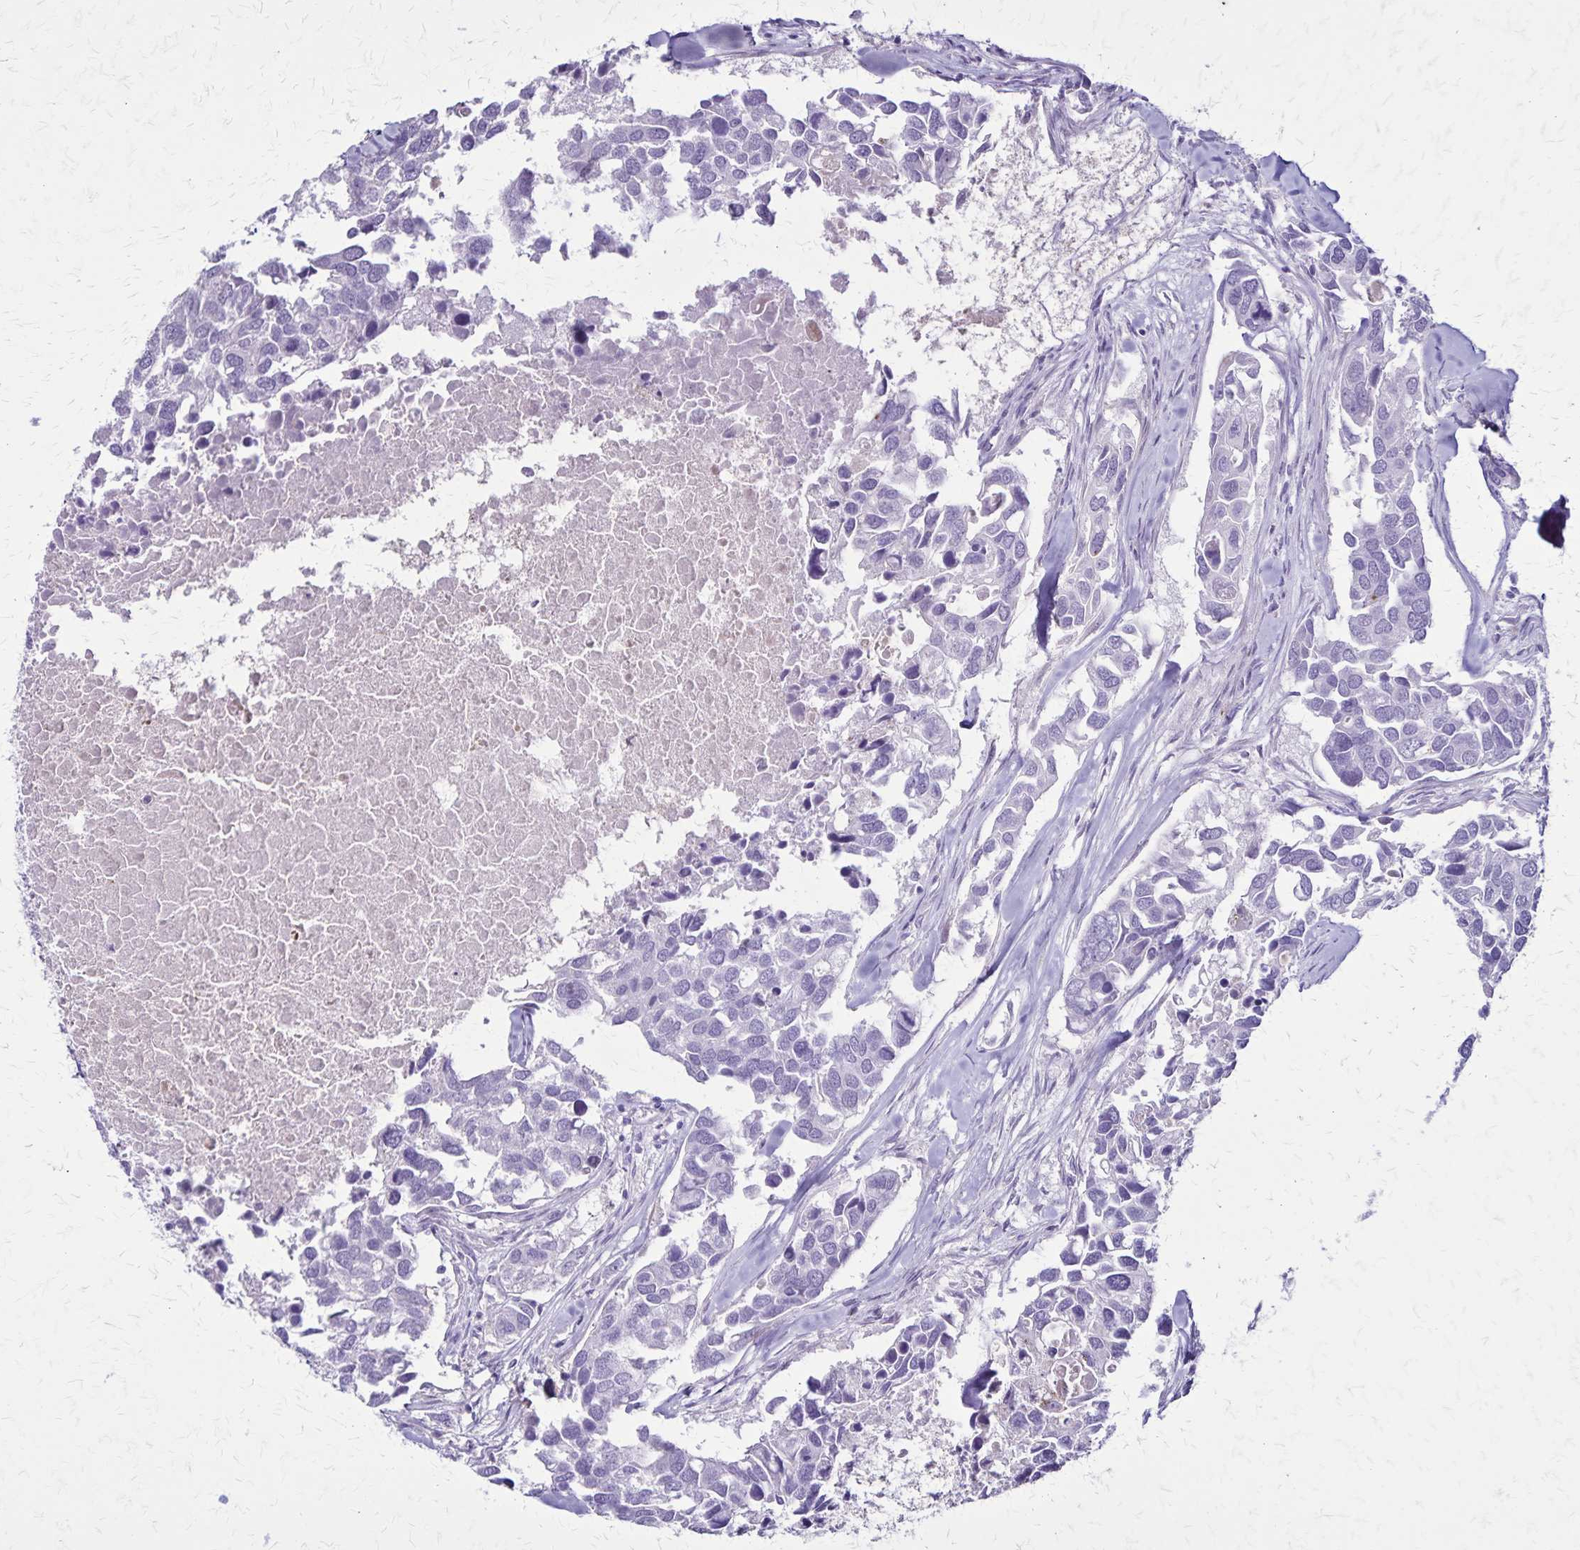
{"staining": {"intensity": "negative", "quantity": "none", "location": "none"}, "tissue": "breast cancer", "cell_type": "Tumor cells", "image_type": "cancer", "snomed": [{"axis": "morphology", "description": "Duct carcinoma"}, {"axis": "topography", "description": "Breast"}], "caption": "An immunohistochemistry (IHC) image of breast invasive ductal carcinoma is shown. There is no staining in tumor cells of breast invasive ductal carcinoma.", "gene": "OR51B5", "patient": {"sex": "female", "age": 83}}